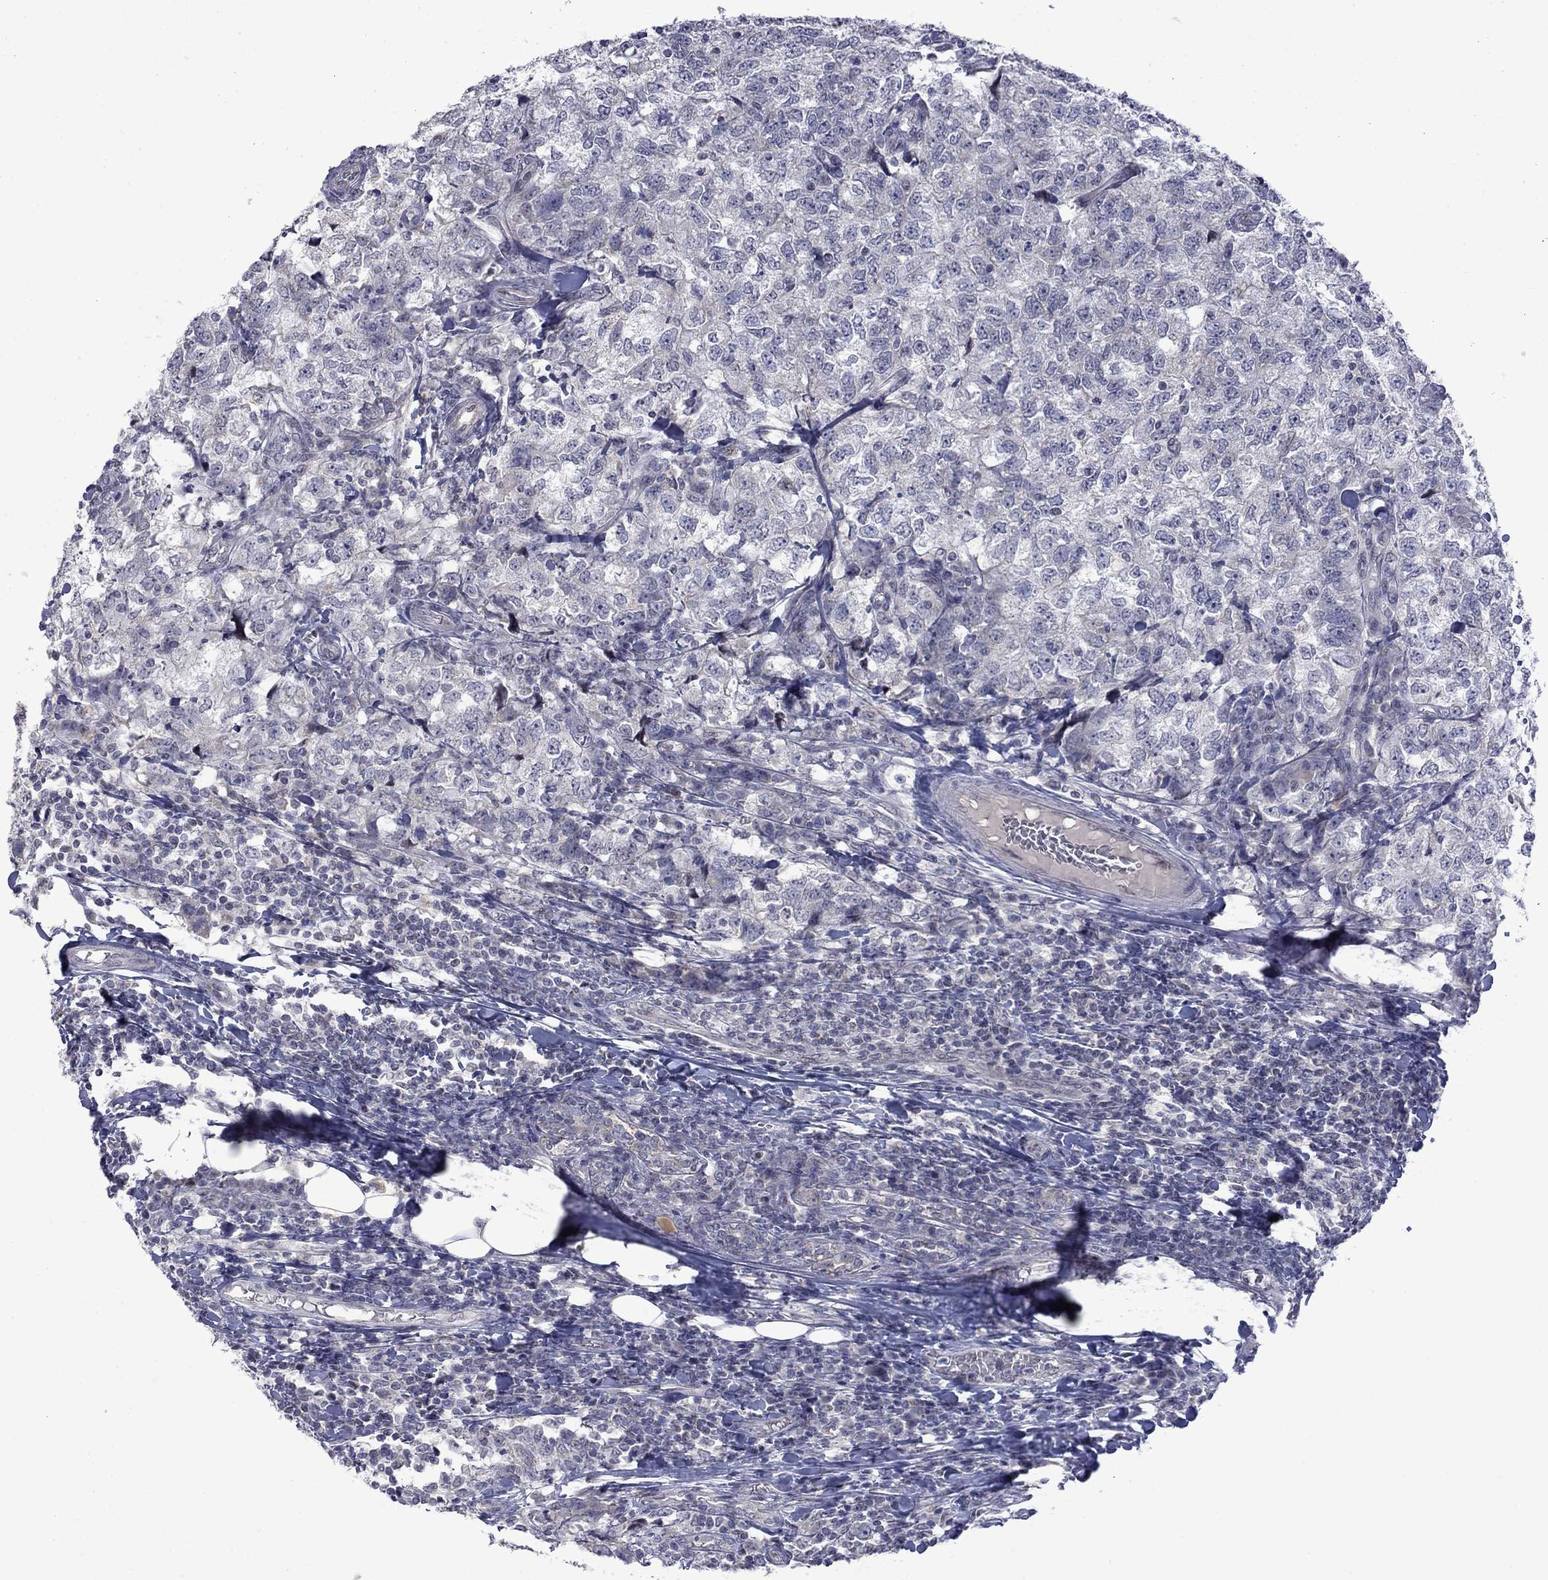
{"staining": {"intensity": "negative", "quantity": "none", "location": "none"}, "tissue": "breast cancer", "cell_type": "Tumor cells", "image_type": "cancer", "snomed": [{"axis": "morphology", "description": "Duct carcinoma"}, {"axis": "topography", "description": "Breast"}], "caption": "Tumor cells are negative for brown protein staining in breast cancer. (Brightfield microscopy of DAB immunohistochemistry at high magnification).", "gene": "KCNJ16", "patient": {"sex": "female", "age": 30}}